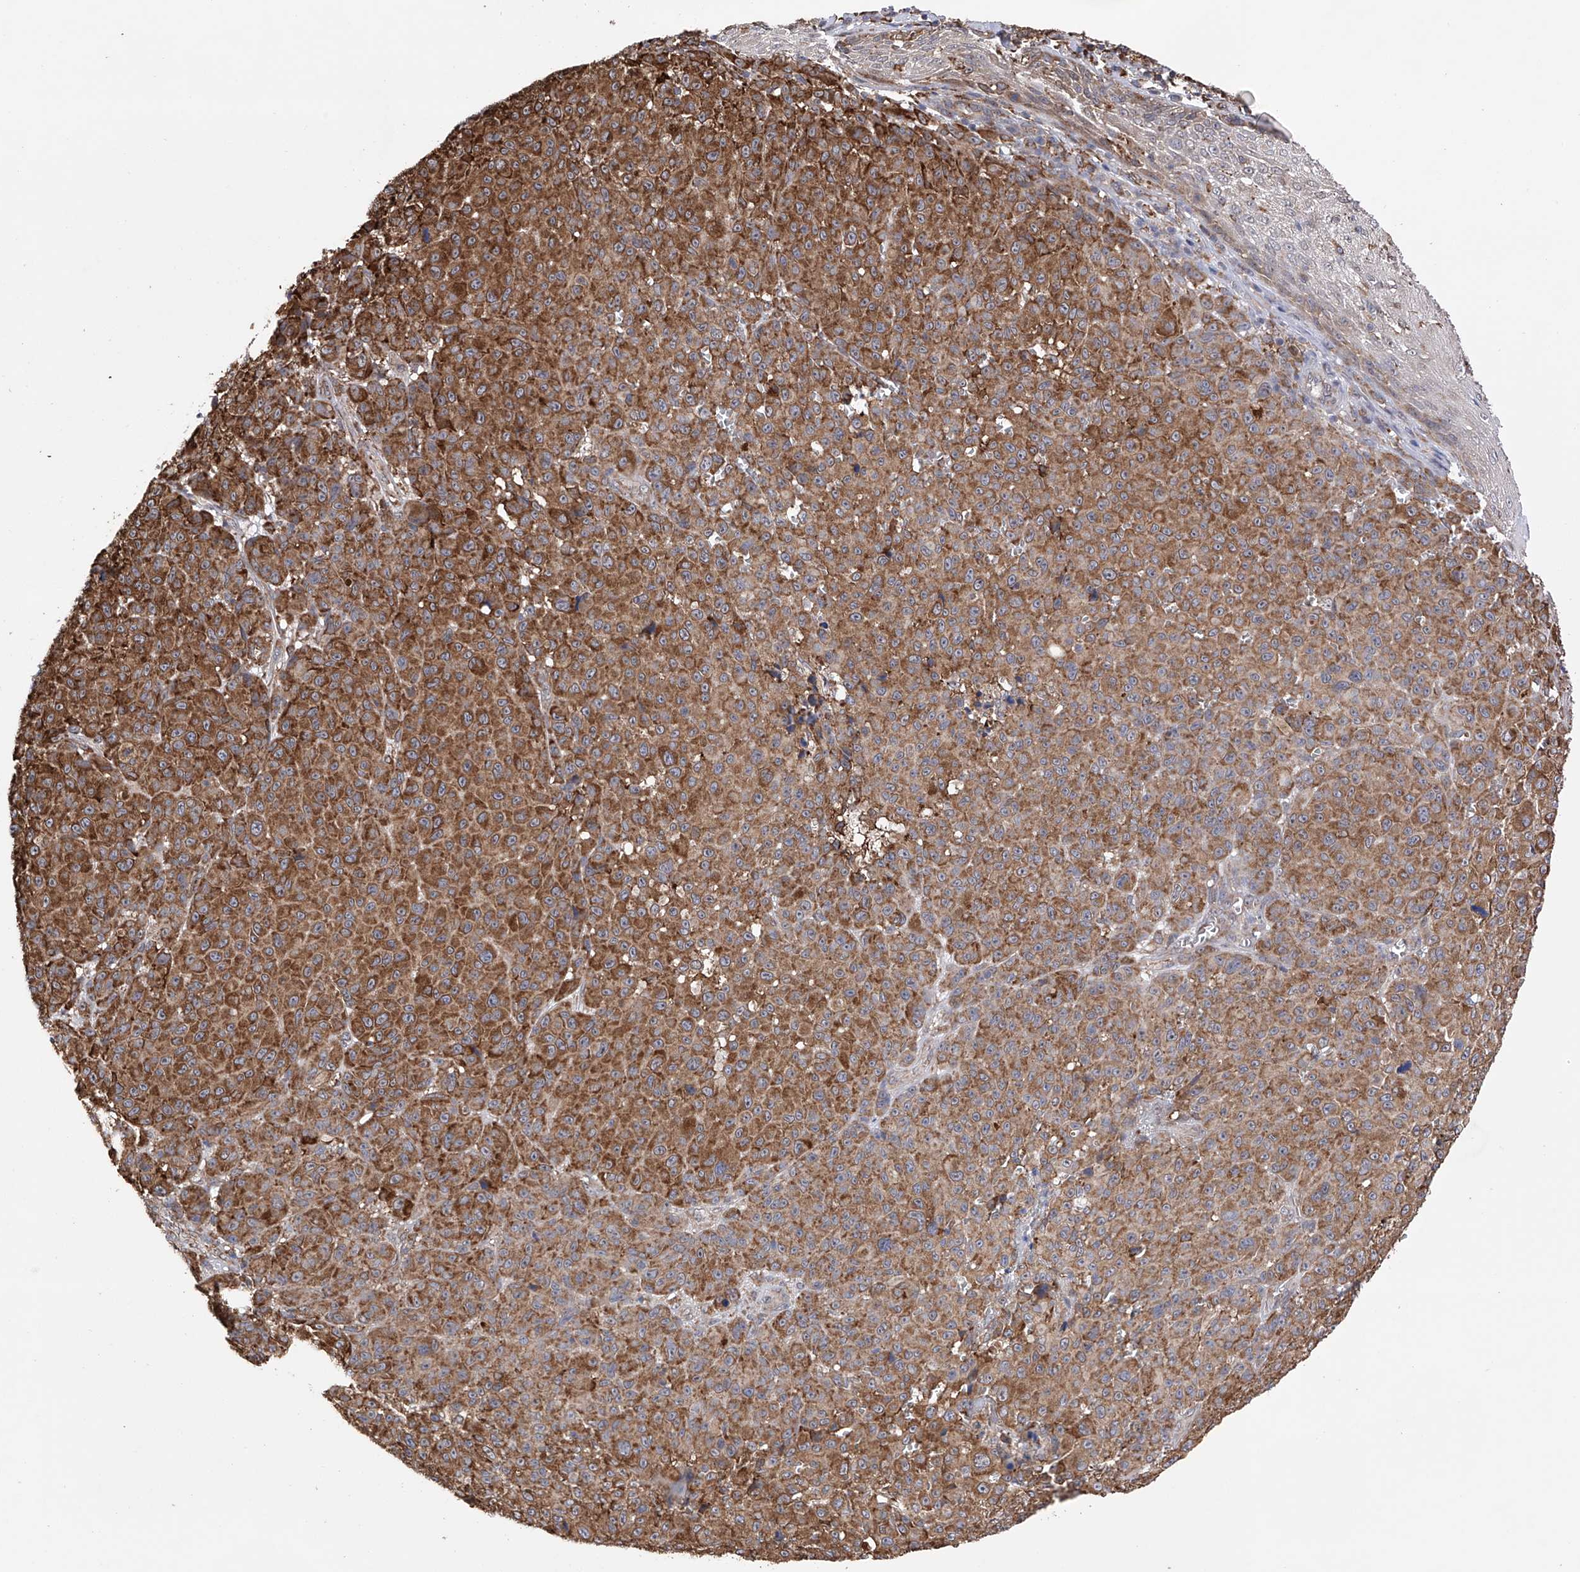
{"staining": {"intensity": "moderate", "quantity": ">75%", "location": "cytoplasmic/membranous"}, "tissue": "melanoma", "cell_type": "Tumor cells", "image_type": "cancer", "snomed": [{"axis": "morphology", "description": "Malignant melanoma, NOS"}, {"axis": "topography", "description": "Skin"}], "caption": "A photomicrograph of human melanoma stained for a protein displays moderate cytoplasmic/membranous brown staining in tumor cells.", "gene": "DNAH8", "patient": {"sex": "male", "age": 73}}